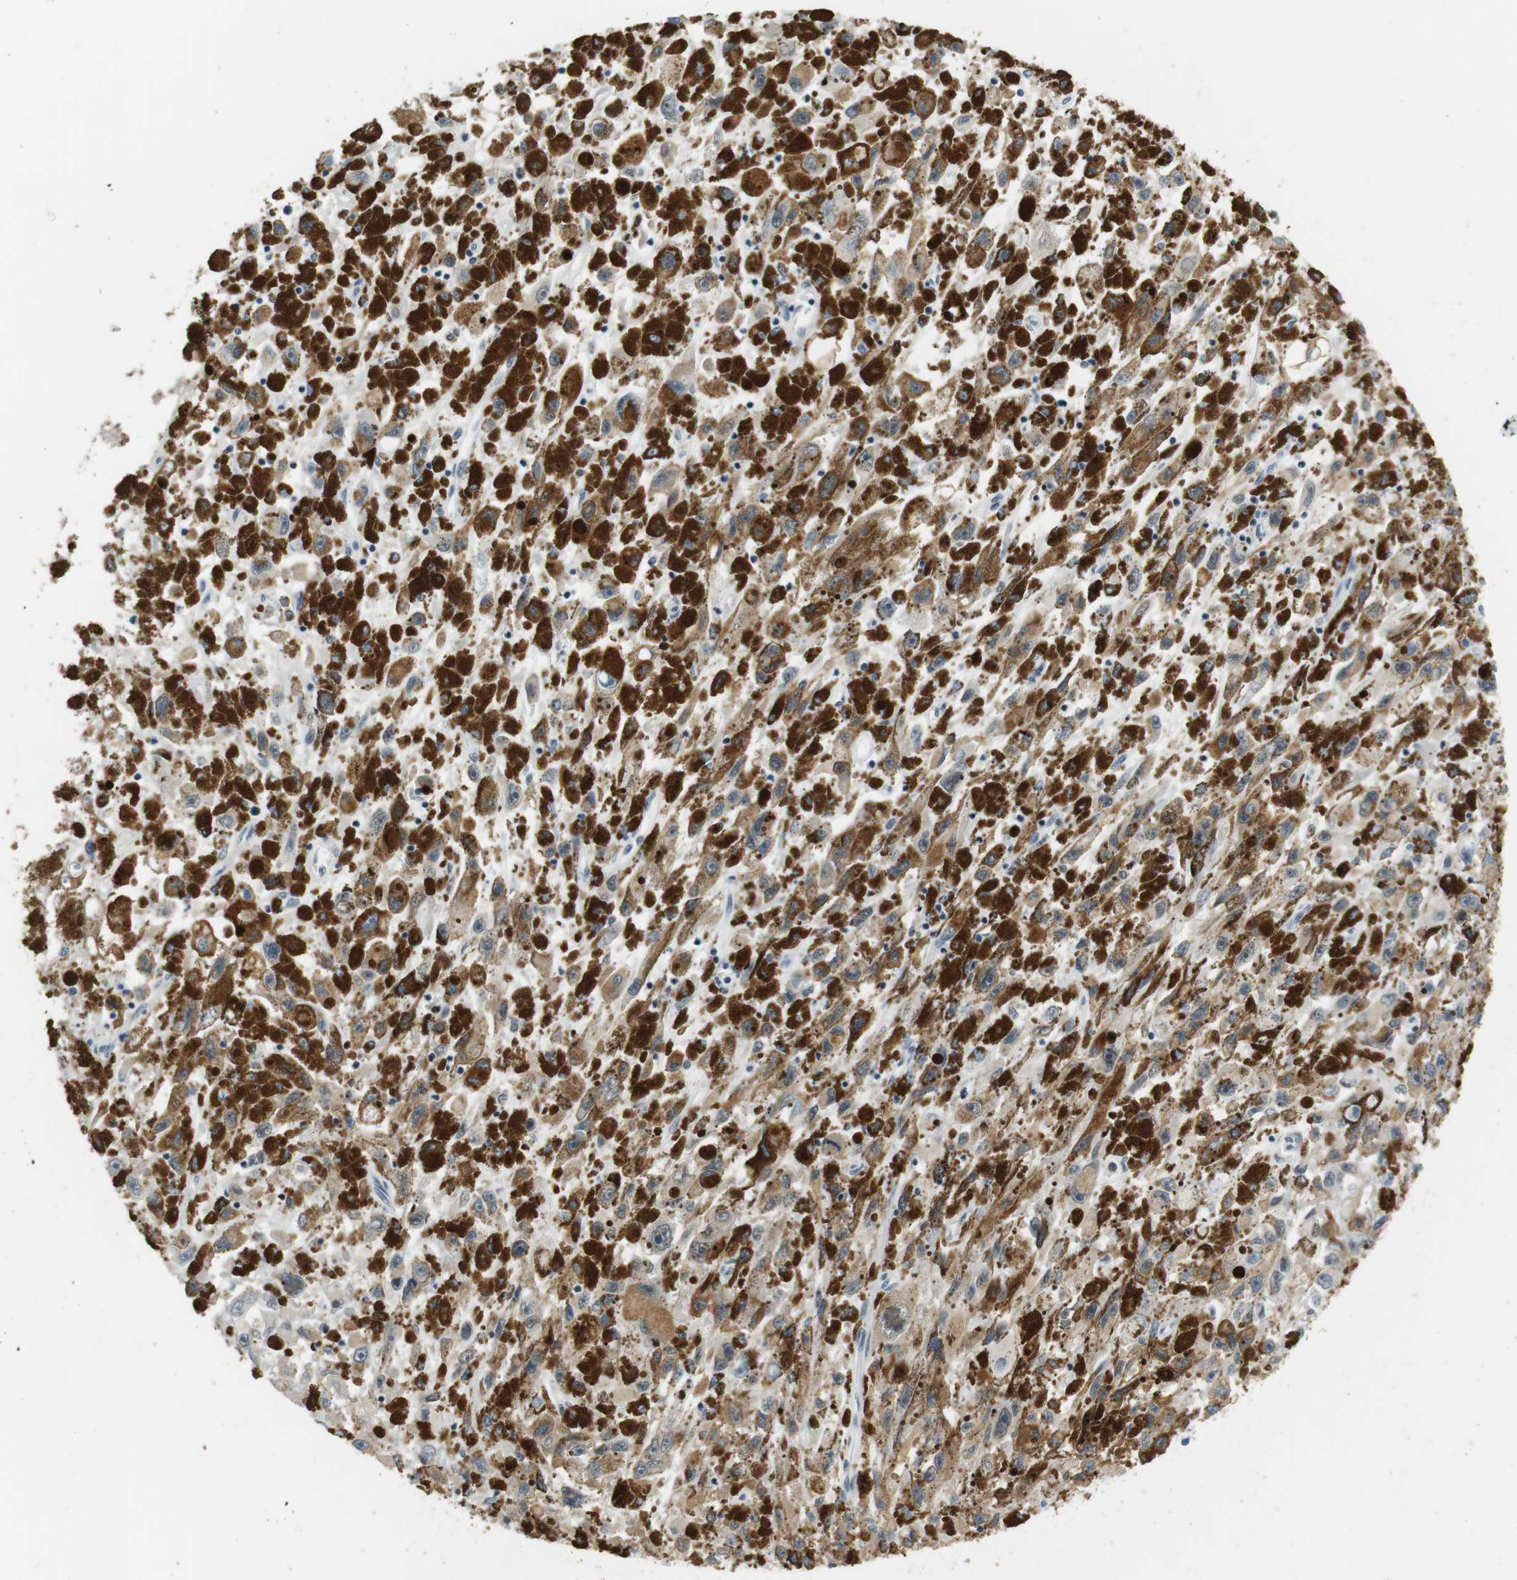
{"staining": {"intensity": "moderate", "quantity": "25%-75%", "location": "cytoplasmic/membranous"}, "tissue": "melanoma", "cell_type": "Tumor cells", "image_type": "cancer", "snomed": [{"axis": "morphology", "description": "Malignant melanoma, NOS"}, {"axis": "topography", "description": "Skin"}], "caption": "Immunohistochemistry of malignant melanoma exhibits medium levels of moderate cytoplasmic/membranous staining in approximately 25%-75% of tumor cells. (Stains: DAB (3,3'-diaminobenzidine) in brown, nuclei in blue, Microscopy: brightfield microscopy at high magnification).", "gene": "RNF38", "patient": {"sex": "female", "age": 104}}